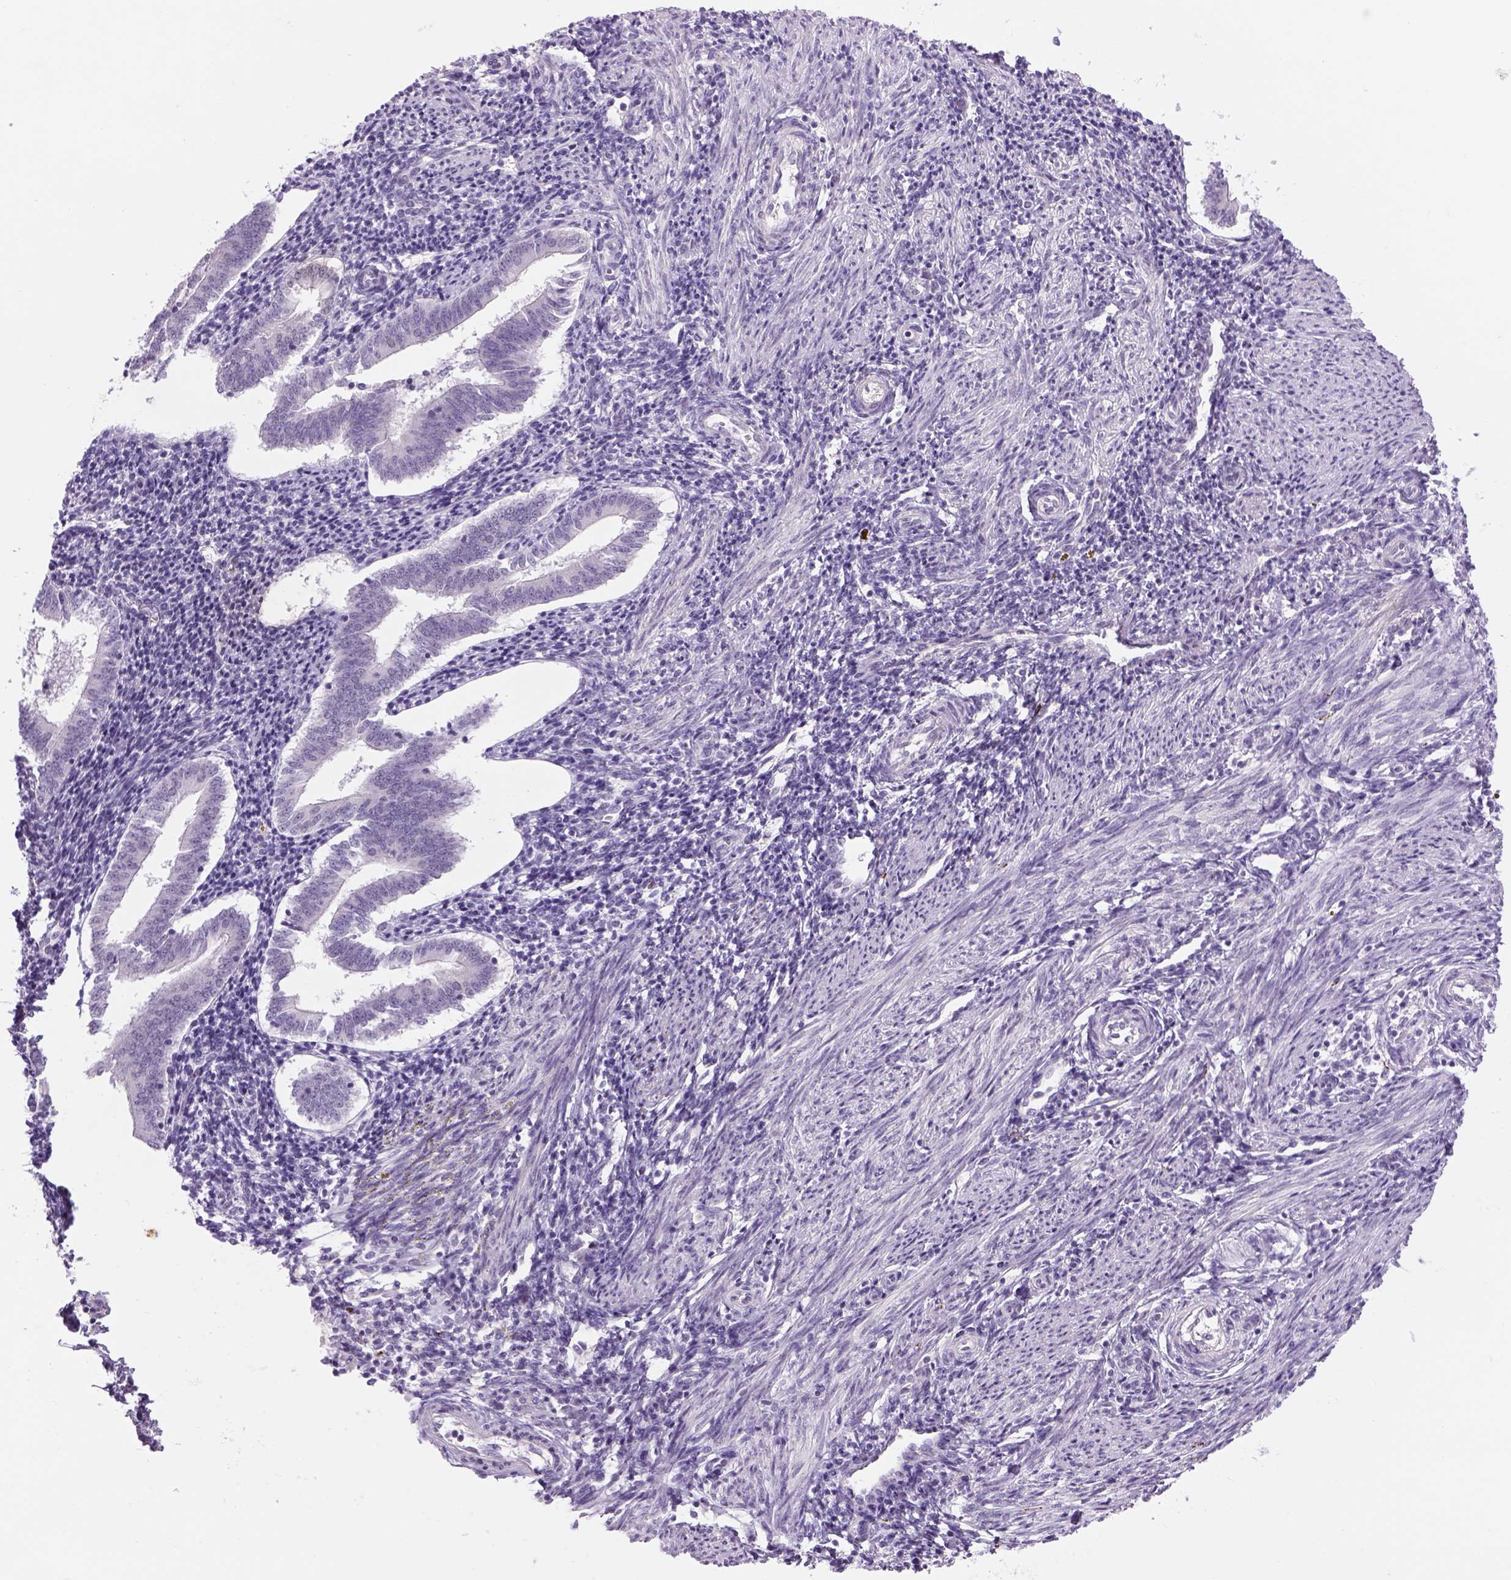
{"staining": {"intensity": "negative", "quantity": "none", "location": "none"}, "tissue": "endometrium", "cell_type": "Cells in endometrial stroma", "image_type": "normal", "snomed": [{"axis": "morphology", "description": "Normal tissue, NOS"}, {"axis": "topography", "description": "Endometrium"}], "caption": "Immunohistochemistry micrograph of unremarkable endometrium: human endometrium stained with DAB (3,3'-diaminobenzidine) reveals no significant protein positivity in cells in endometrial stroma. The staining was performed using DAB (3,3'-diaminobenzidine) to visualize the protein expression in brown, while the nuclei were stained in blue with hematoxylin (Magnification: 20x).", "gene": "DBH", "patient": {"sex": "female", "age": 25}}